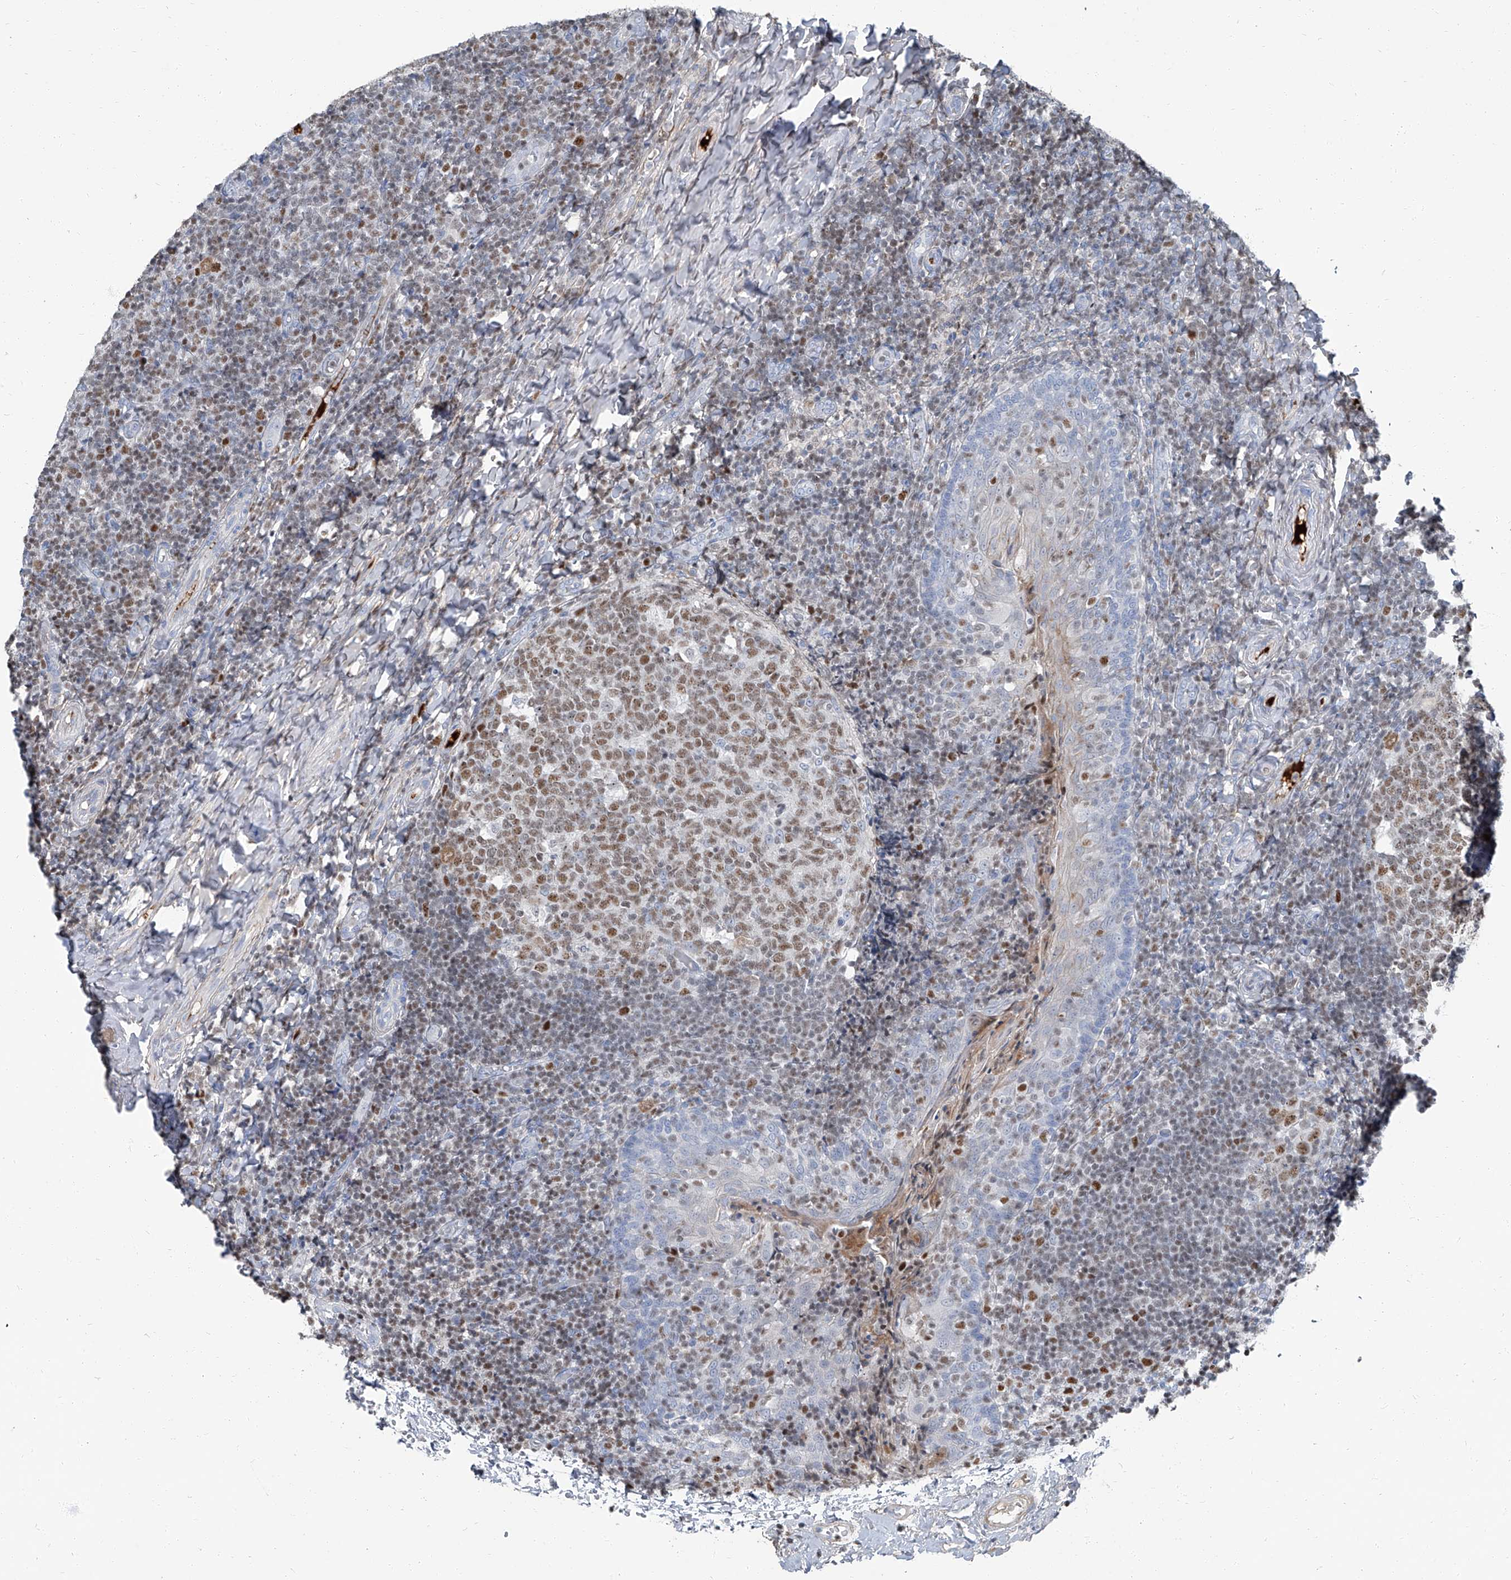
{"staining": {"intensity": "moderate", "quantity": ">75%", "location": "nuclear"}, "tissue": "tonsil", "cell_type": "Germinal center cells", "image_type": "normal", "snomed": [{"axis": "morphology", "description": "Normal tissue, NOS"}, {"axis": "topography", "description": "Tonsil"}], "caption": "Immunohistochemical staining of unremarkable human tonsil reveals >75% levels of moderate nuclear protein staining in about >75% of germinal center cells. (DAB (3,3'-diaminobenzidine) IHC, brown staining for protein, blue staining for nuclei).", "gene": "HOXA3", "patient": {"sex": "female", "age": 19}}